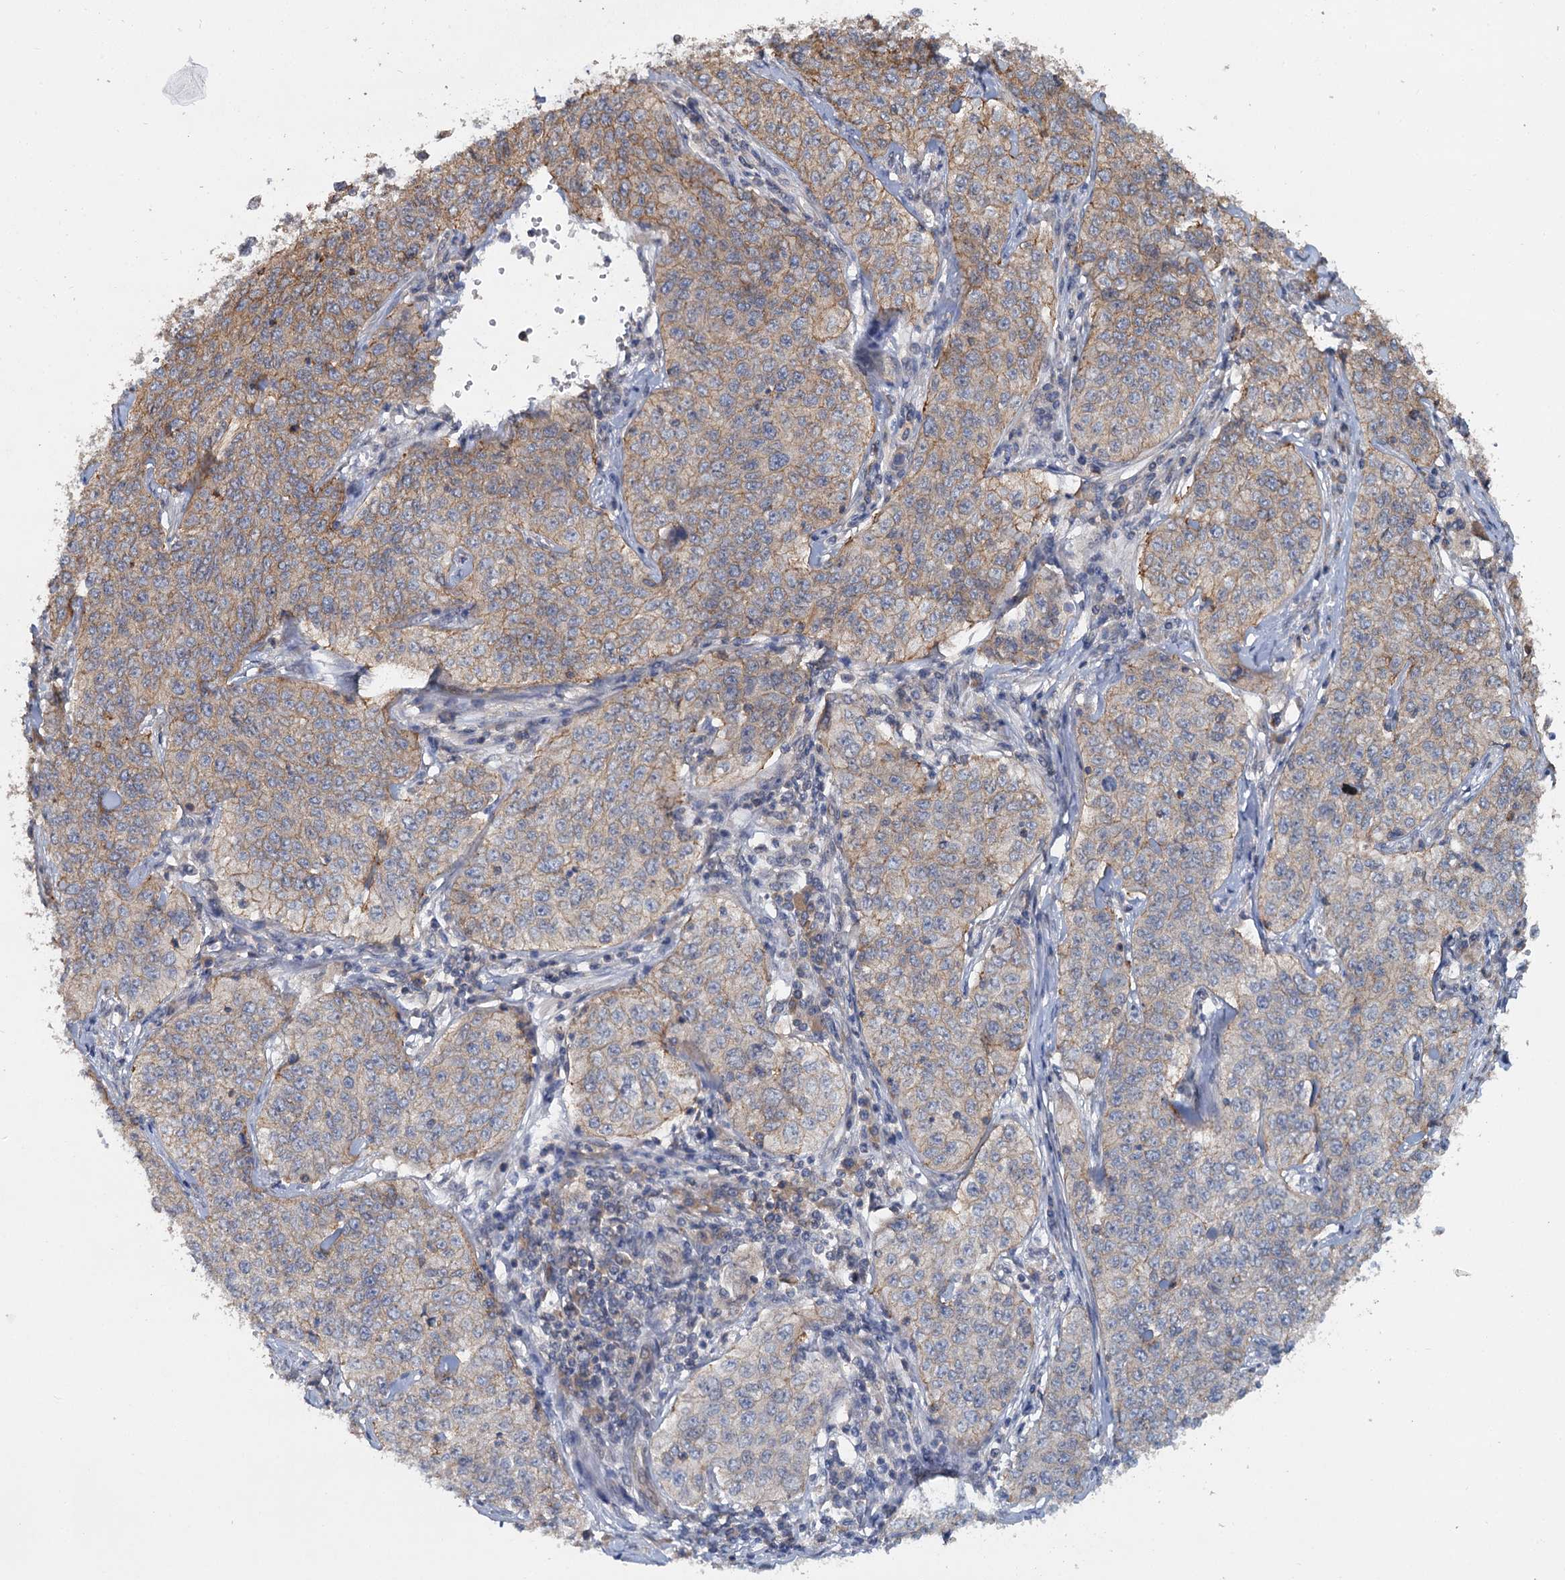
{"staining": {"intensity": "weak", "quantity": "25%-75%", "location": "cytoplasmic/membranous"}, "tissue": "cervical cancer", "cell_type": "Tumor cells", "image_type": "cancer", "snomed": [{"axis": "morphology", "description": "Squamous cell carcinoma, NOS"}, {"axis": "topography", "description": "Cervix"}], "caption": "Cervical cancer (squamous cell carcinoma) tissue shows weak cytoplasmic/membranous staining in about 25%-75% of tumor cells", "gene": "ZNF324", "patient": {"sex": "female", "age": 35}}